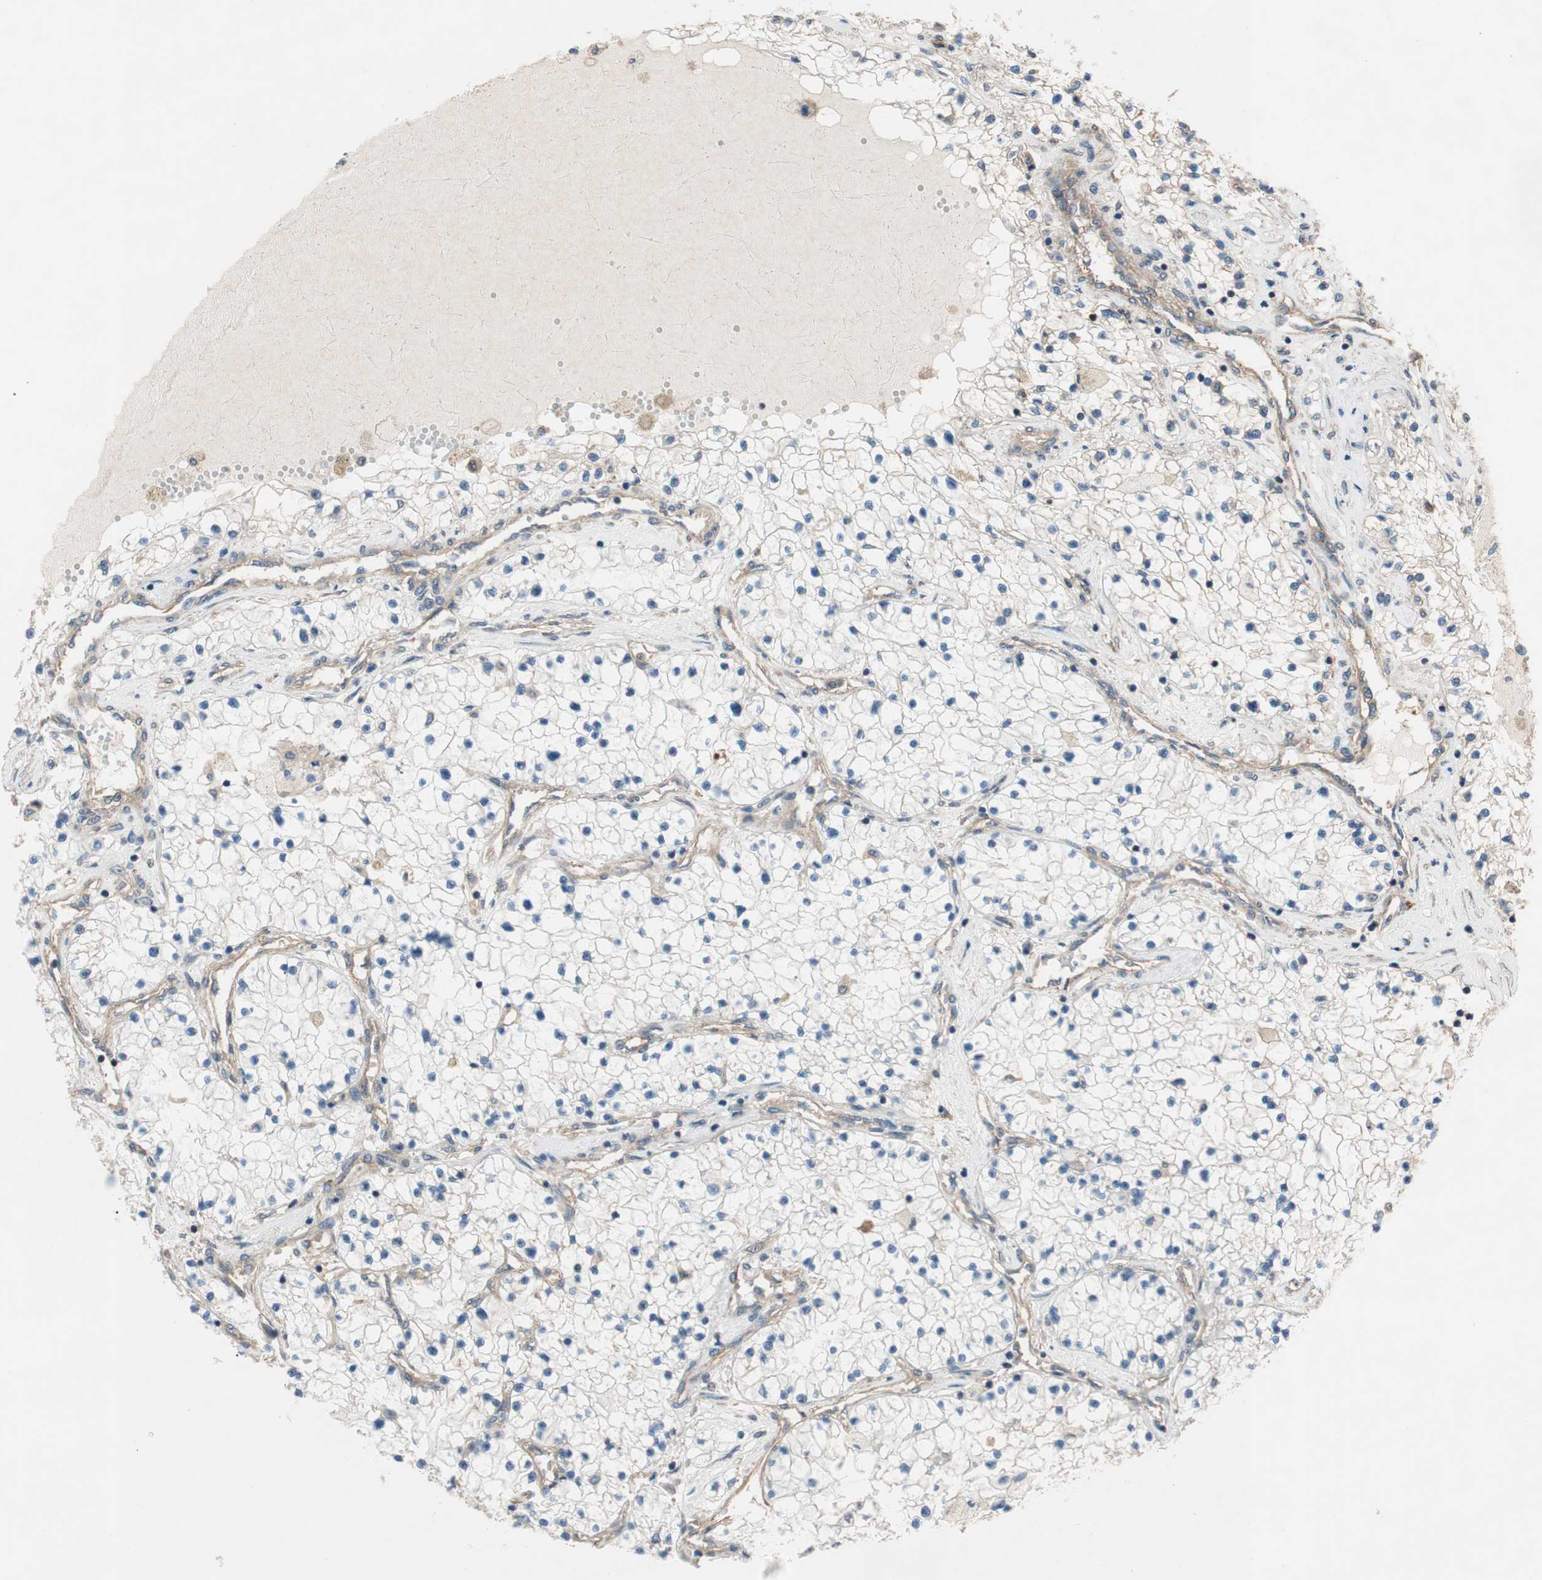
{"staining": {"intensity": "negative", "quantity": "none", "location": "none"}, "tissue": "renal cancer", "cell_type": "Tumor cells", "image_type": "cancer", "snomed": [{"axis": "morphology", "description": "Adenocarcinoma, NOS"}, {"axis": "topography", "description": "Kidney"}], "caption": "Tumor cells show no significant protein expression in renal adenocarcinoma.", "gene": "CALML3", "patient": {"sex": "male", "age": 68}}